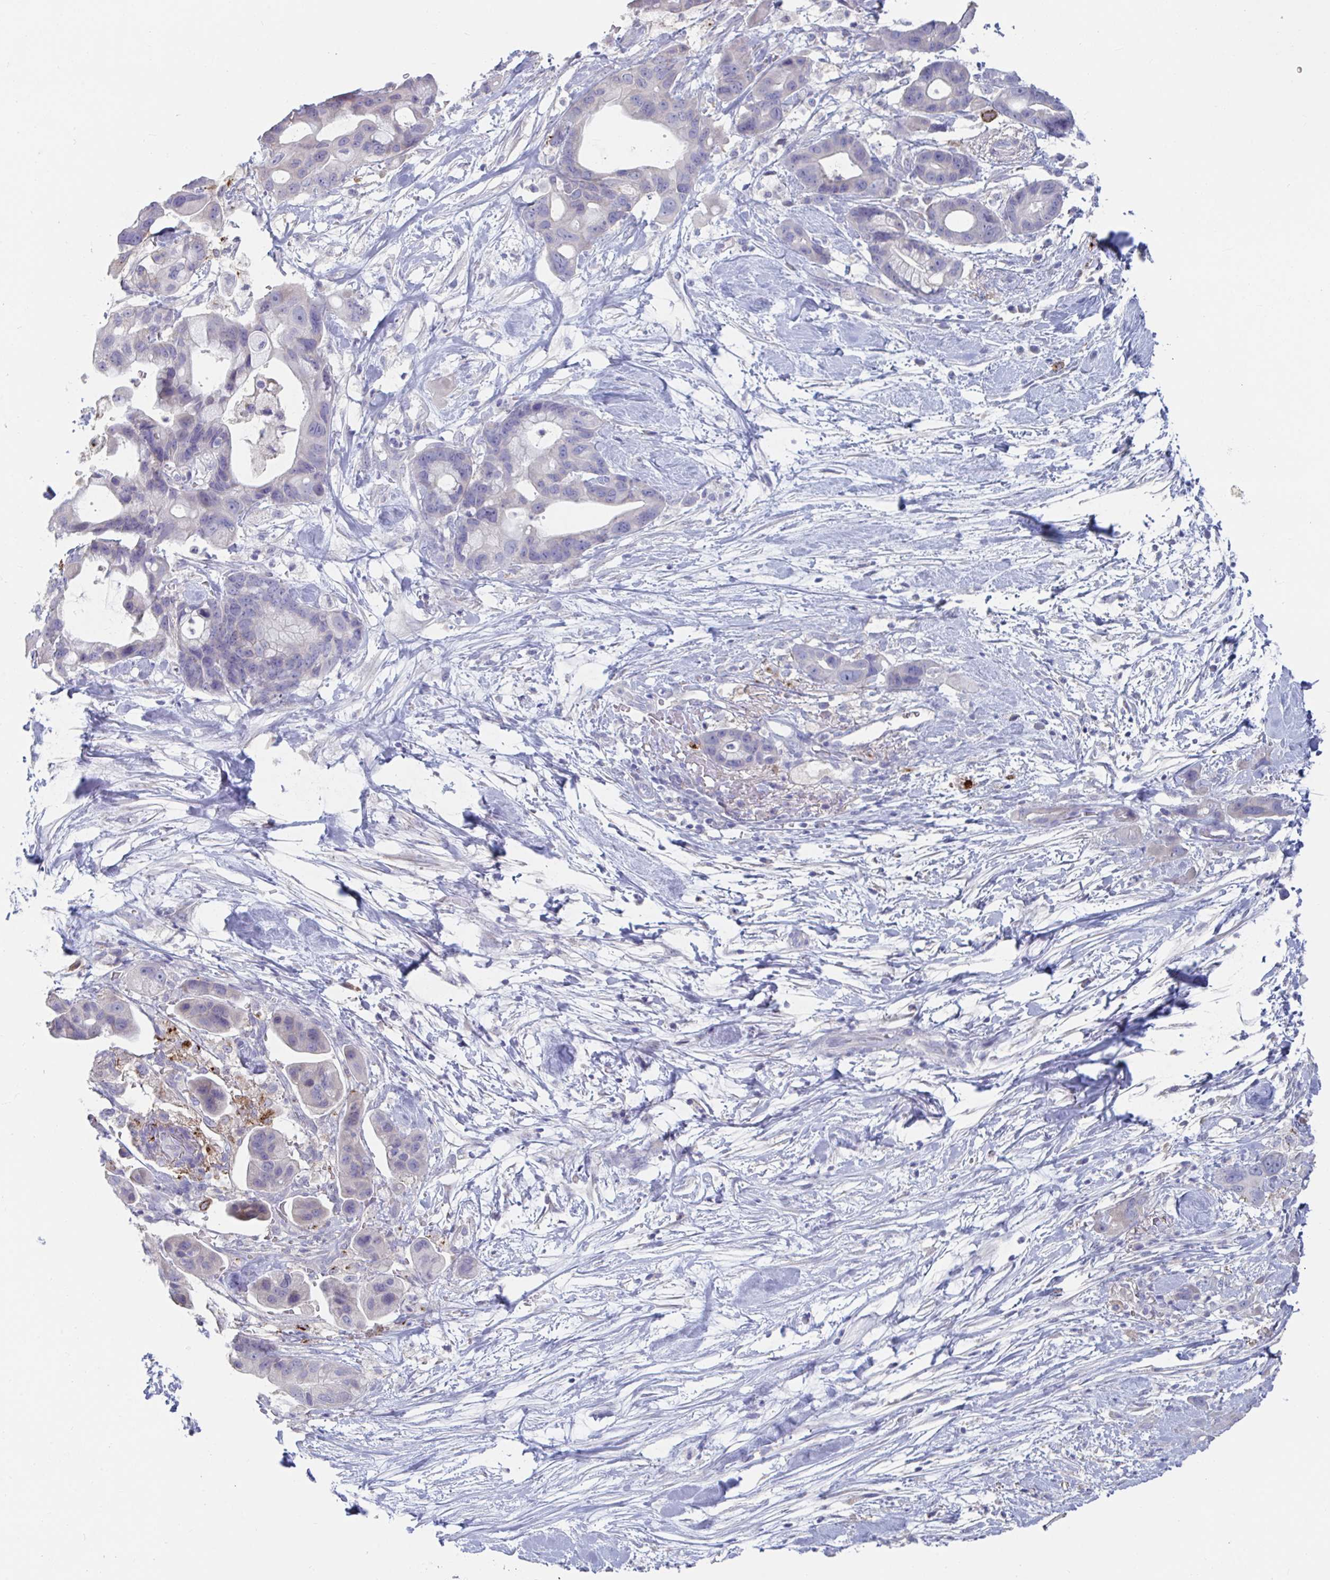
{"staining": {"intensity": "negative", "quantity": "none", "location": "none"}, "tissue": "pancreatic cancer", "cell_type": "Tumor cells", "image_type": "cancer", "snomed": [{"axis": "morphology", "description": "Adenocarcinoma, NOS"}, {"axis": "topography", "description": "Pancreas"}], "caption": "High magnification brightfield microscopy of pancreatic adenocarcinoma stained with DAB (brown) and counterstained with hematoxylin (blue): tumor cells show no significant expression. The staining is performed using DAB brown chromogen with nuclei counter-stained in using hematoxylin.", "gene": "KCNK5", "patient": {"sex": "male", "age": 68}}